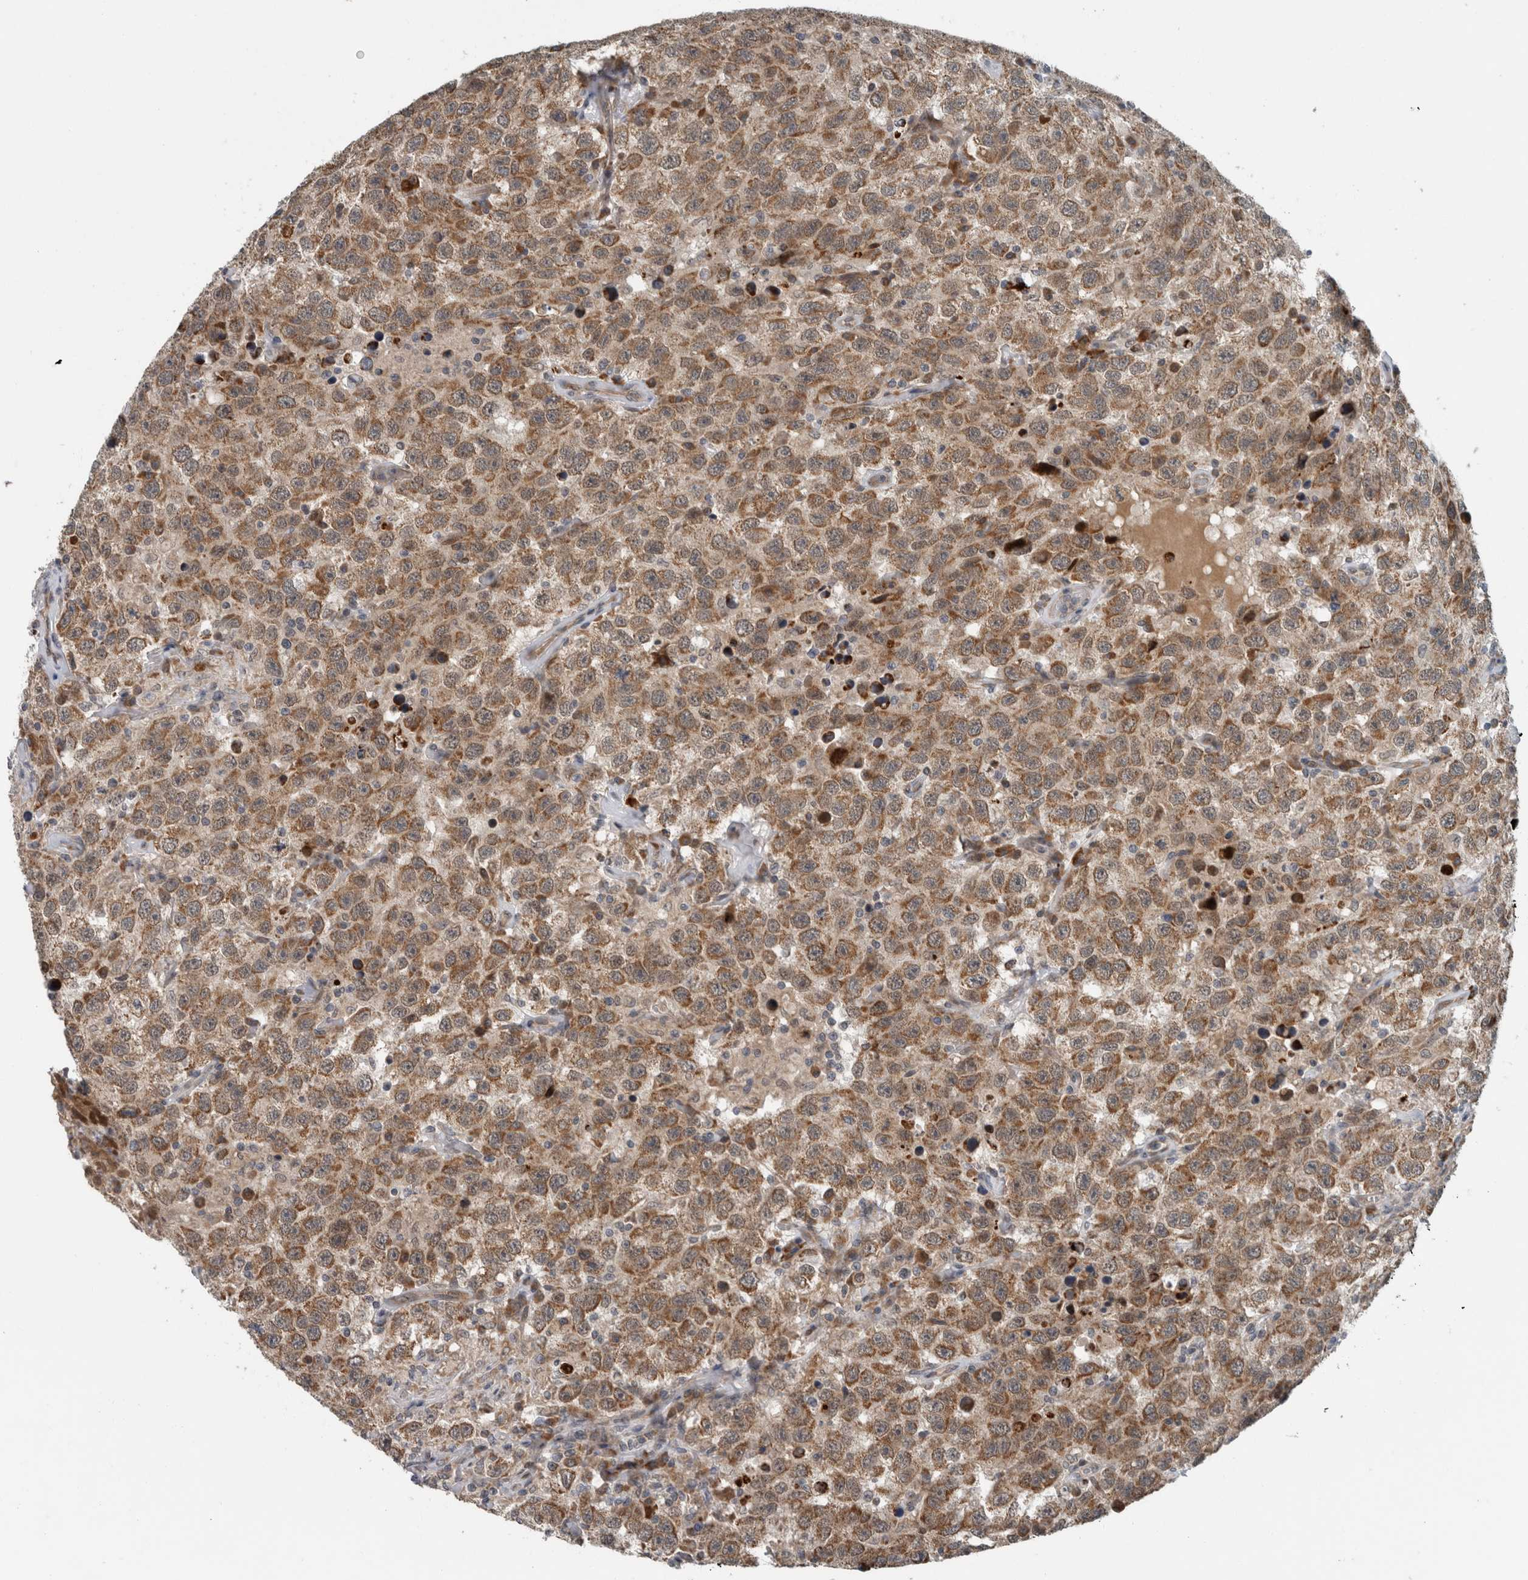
{"staining": {"intensity": "moderate", "quantity": ">75%", "location": "cytoplasmic/membranous"}, "tissue": "testis cancer", "cell_type": "Tumor cells", "image_type": "cancer", "snomed": [{"axis": "morphology", "description": "Seminoma, NOS"}, {"axis": "topography", "description": "Testis"}], "caption": "An immunohistochemistry (IHC) micrograph of neoplastic tissue is shown. Protein staining in brown highlights moderate cytoplasmic/membranous positivity in testis seminoma within tumor cells.", "gene": "GBA2", "patient": {"sex": "male", "age": 41}}